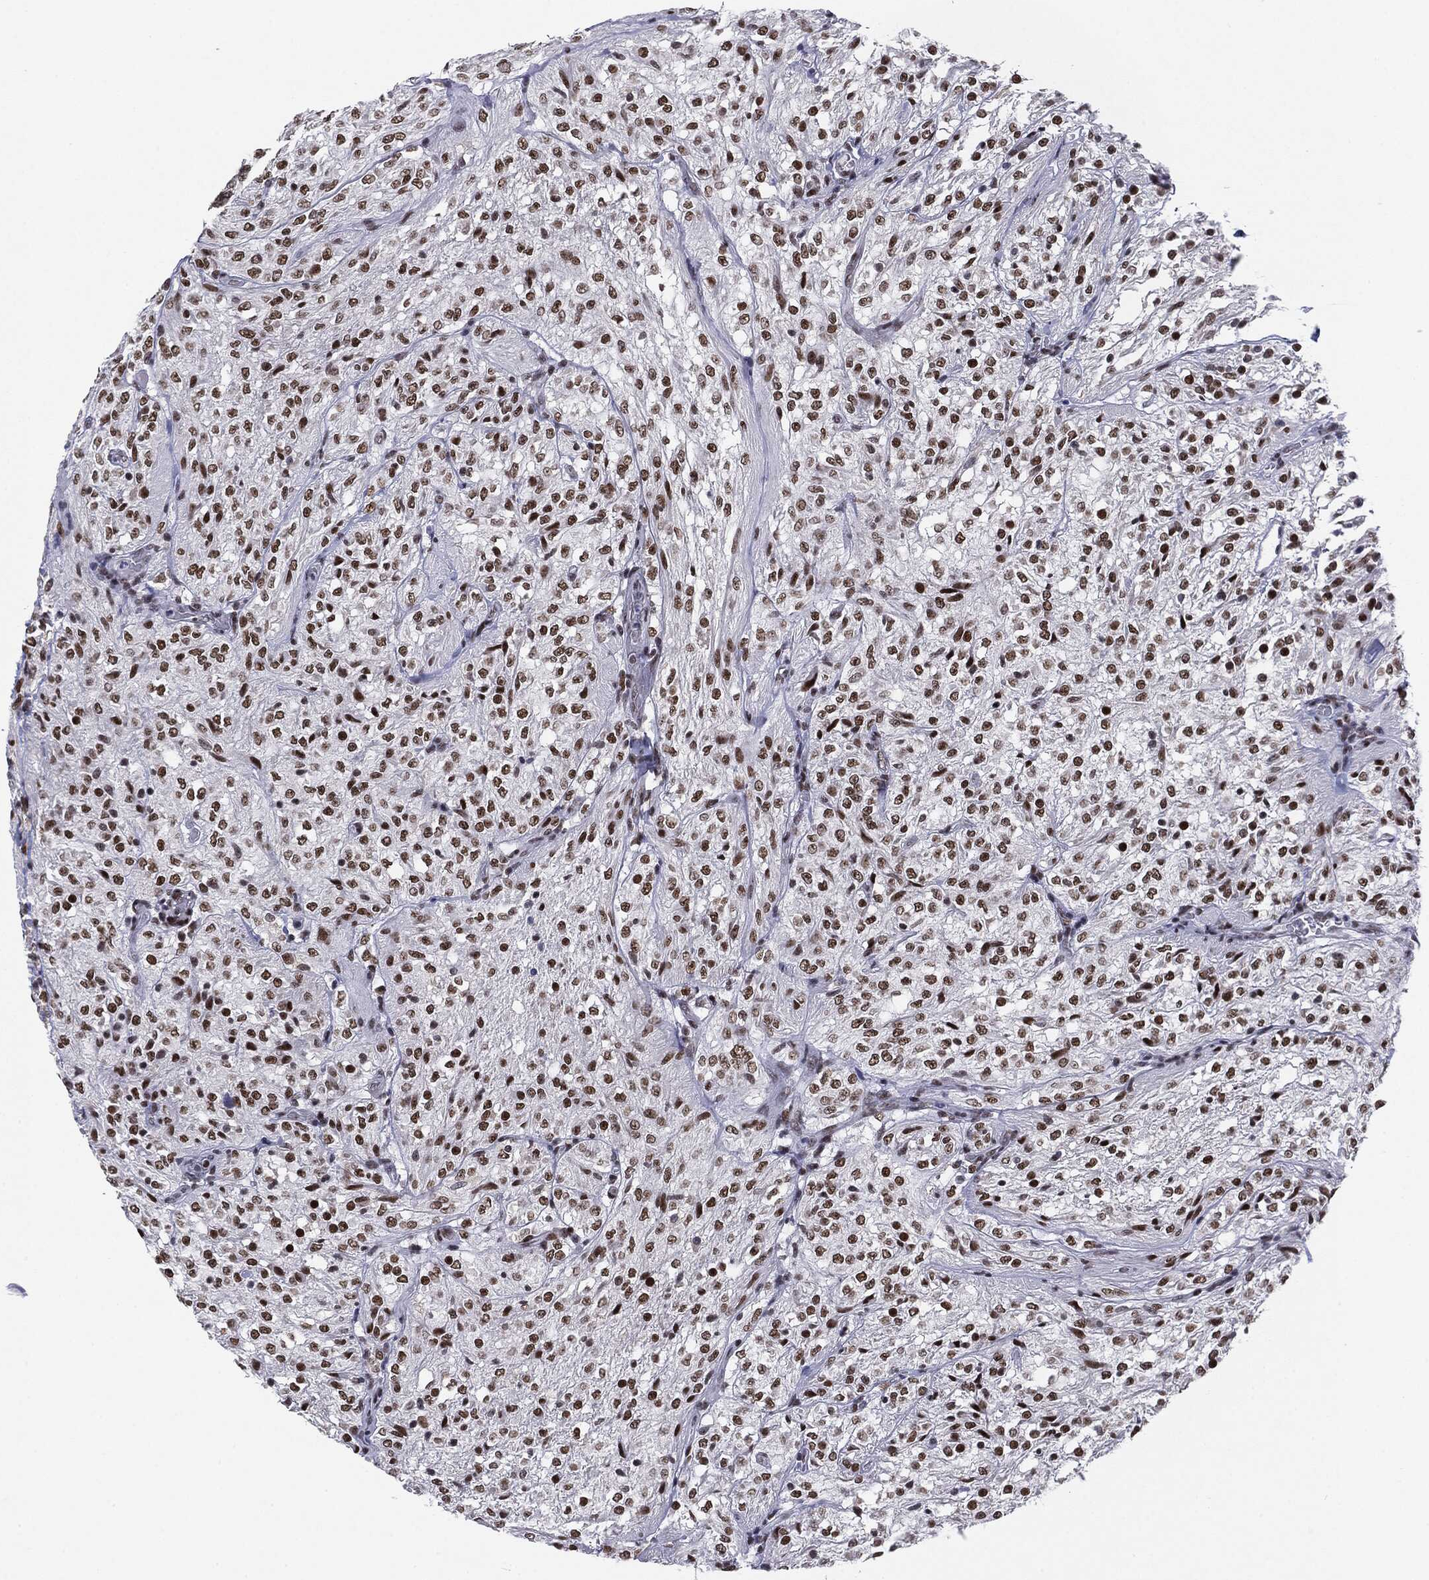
{"staining": {"intensity": "strong", "quantity": ">75%", "location": "nuclear"}, "tissue": "glioma", "cell_type": "Tumor cells", "image_type": "cancer", "snomed": [{"axis": "morphology", "description": "Glioma, malignant, Low grade"}, {"axis": "topography", "description": "Brain"}], "caption": "Malignant glioma (low-grade) stained with immunohistochemistry displays strong nuclear staining in about >75% of tumor cells.", "gene": "MDC1", "patient": {"sex": "male", "age": 3}}